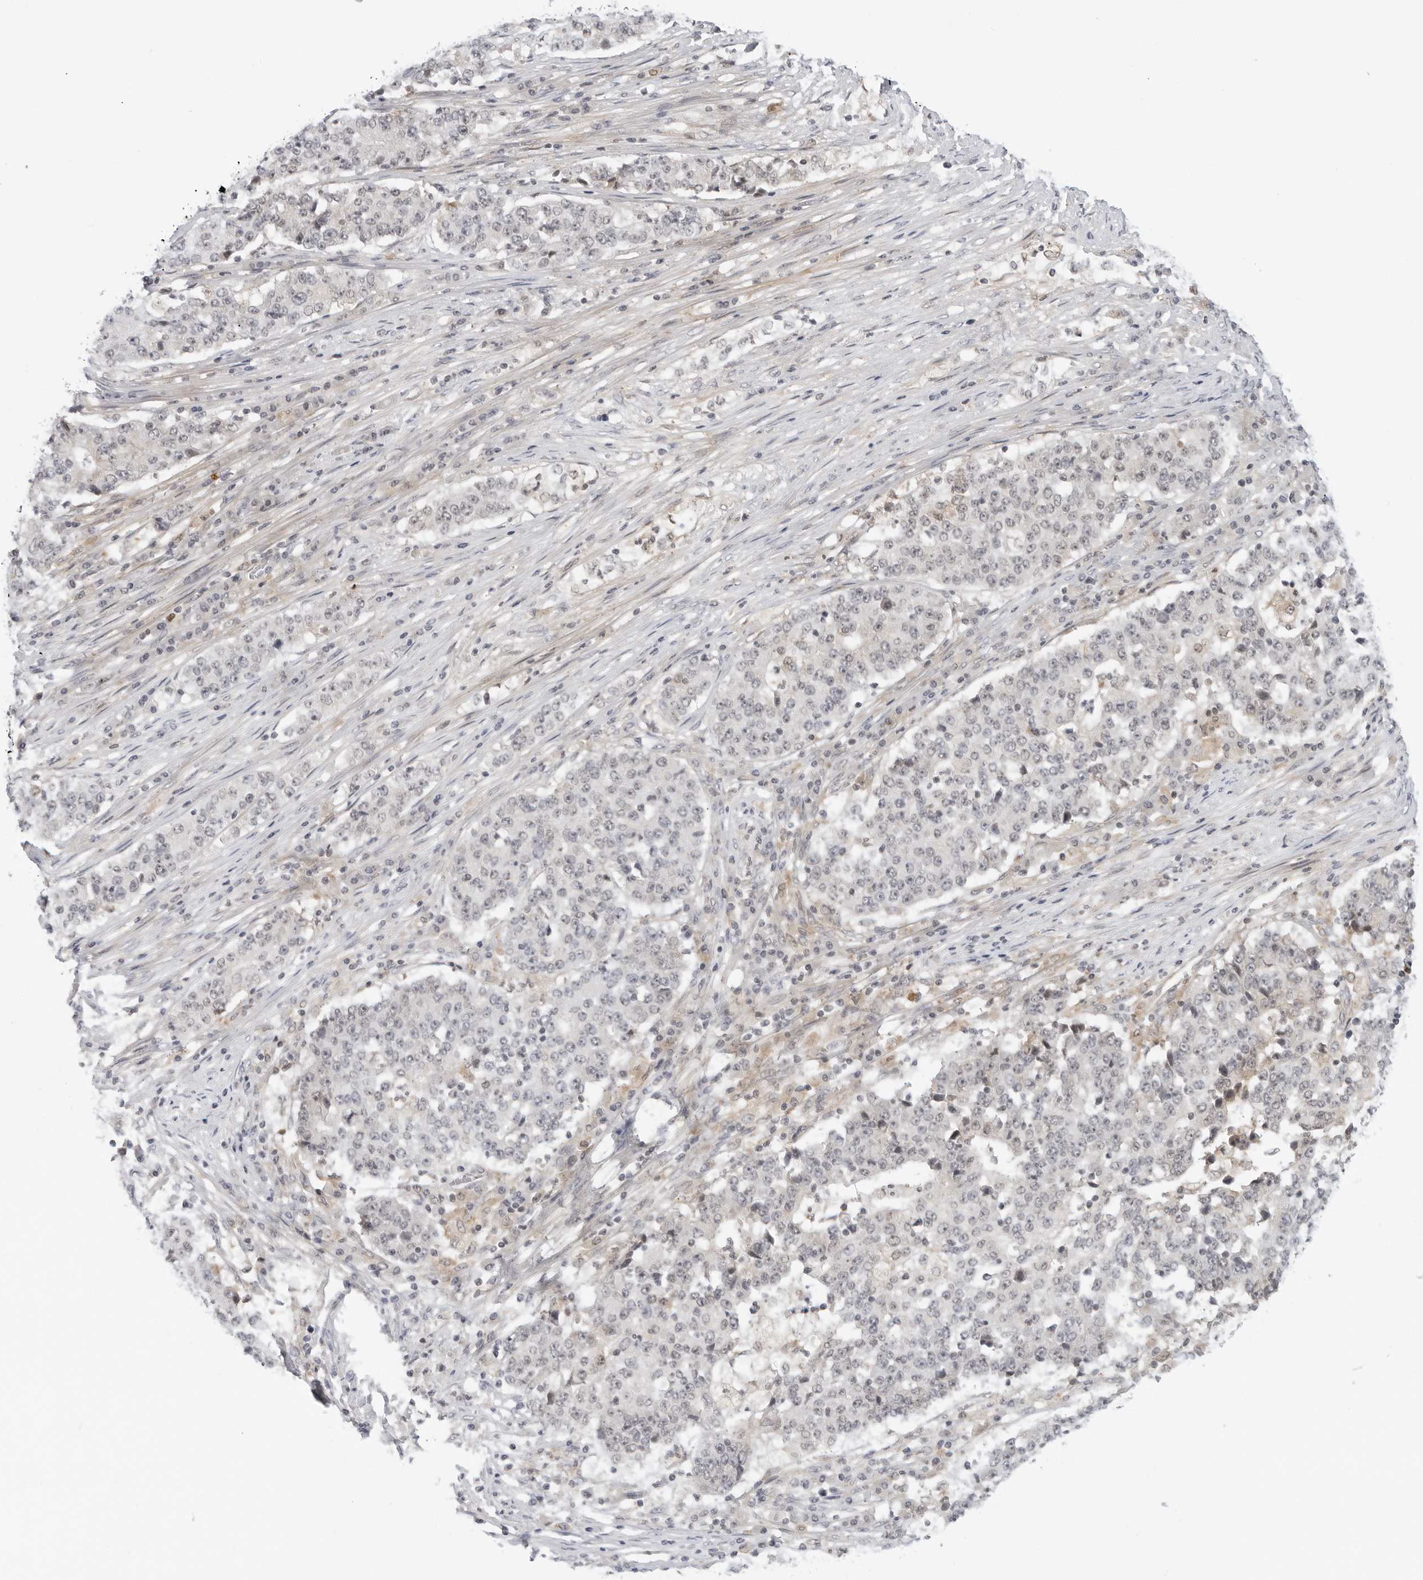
{"staining": {"intensity": "negative", "quantity": "none", "location": "none"}, "tissue": "stomach cancer", "cell_type": "Tumor cells", "image_type": "cancer", "snomed": [{"axis": "morphology", "description": "Adenocarcinoma, NOS"}, {"axis": "topography", "description": "Stomach"}], "caption": "Immunohistochemical staining of stomach cancer exhibits no significant staining in tumor cells. Nuclei are stained in blue.", "gene": "SUGCT", "patient": {"sex": "male", "age": 59}}